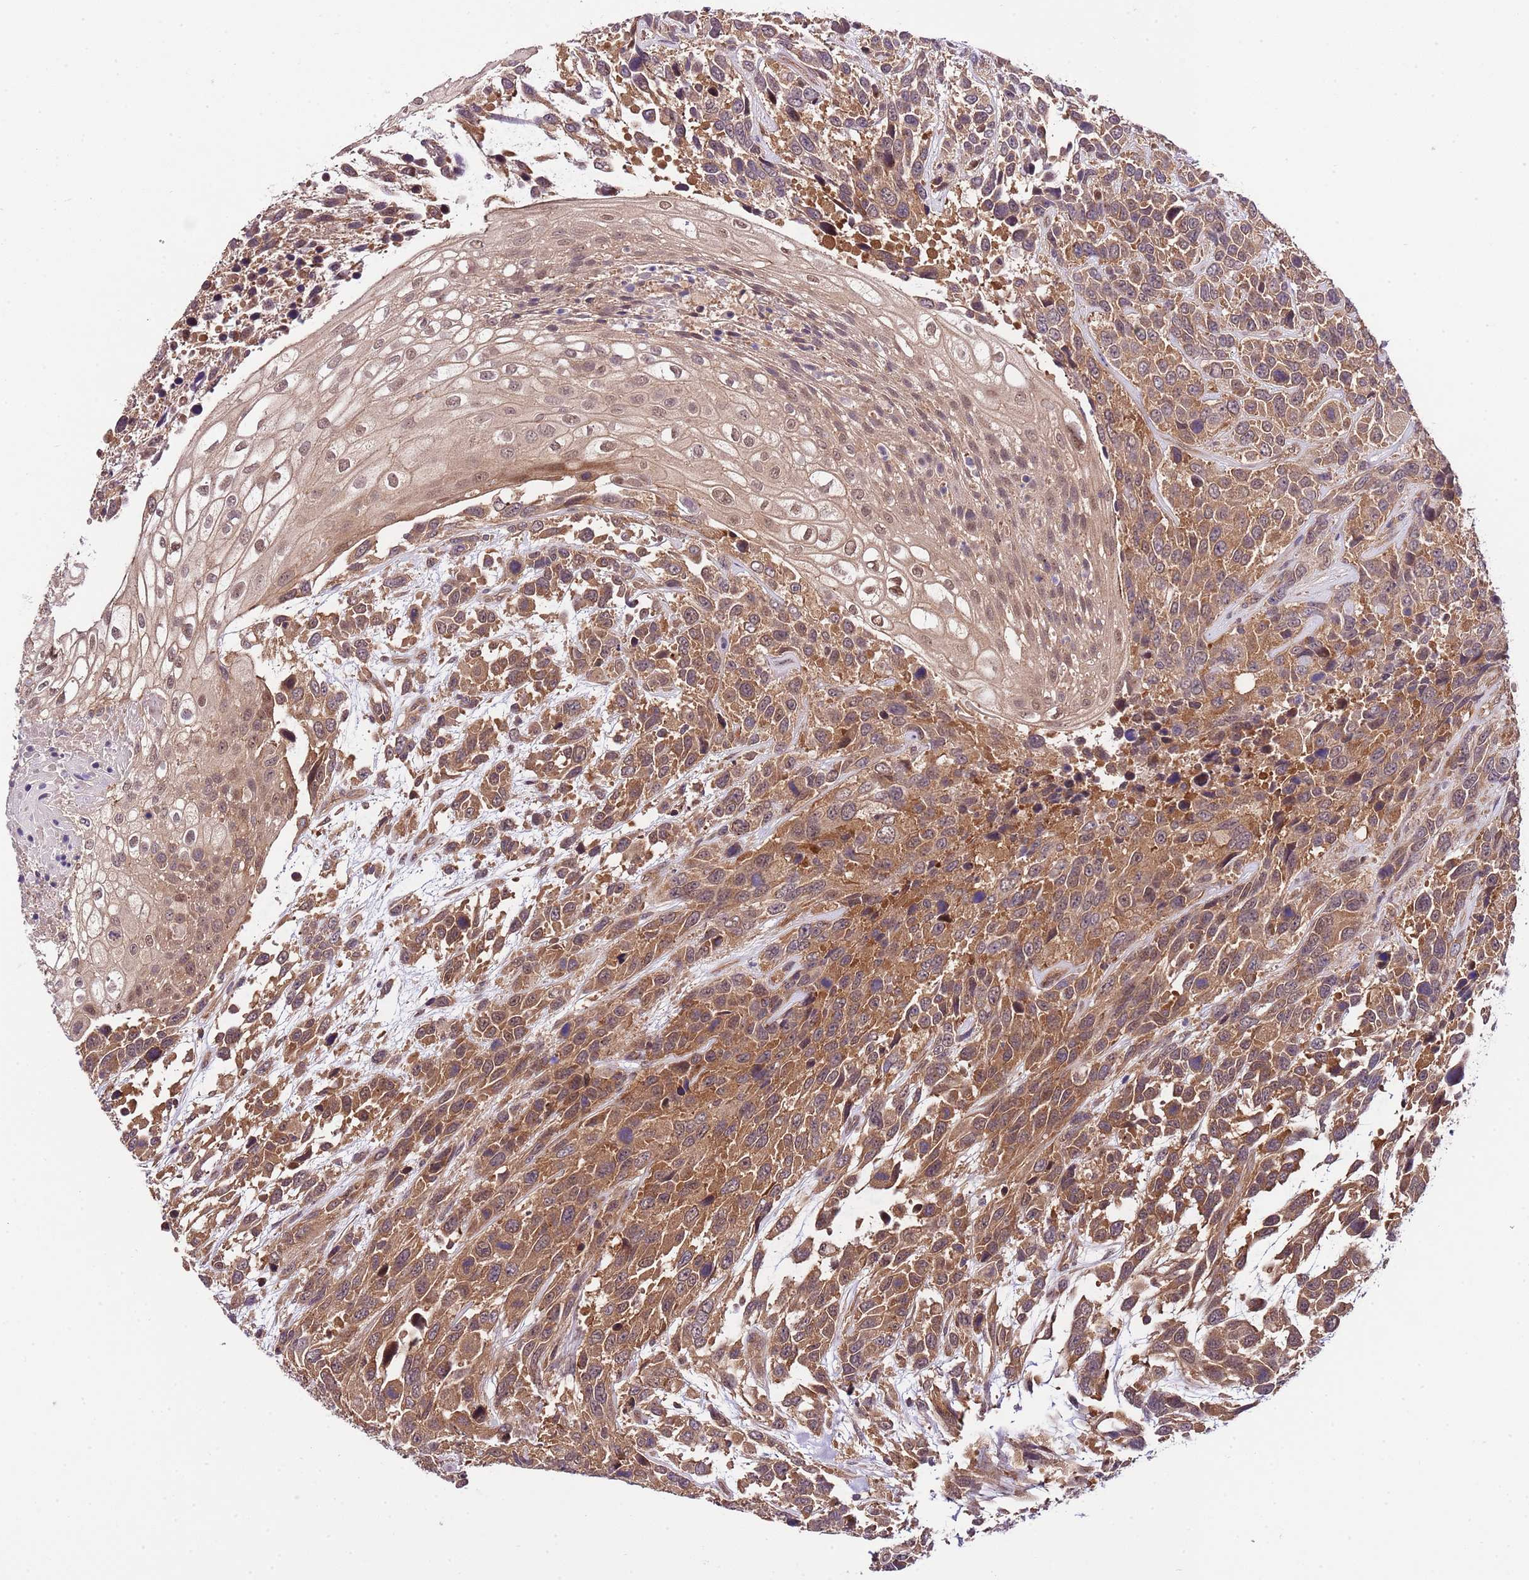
{"staining": {"intensity": "moderate", "quantity": ">75%", "location": "cytoplasmic/membranous"}, "tissue": "urothelial cancer", "cell_type": "Tumor cells", "image_type": "cancer", "snomed": [{"axis": "morphology", "description": "Urothelial carcinoma, High grade"}, {"axis": "topography", "description": "Urinary bladder"}], "caption": "A histopathology image of human urothelial cancer stained for a protein shows moderate cytoplasmic/membranous brown staining in tumor cells. The protein is stained brown, and the nuclei are stained in blue (DAB (3,3'-diaminobenzidine) IHC with brightfield microscopy, high magnification).", "gene": "DONSON", "patient": {"sex": "female", "age": 70}}